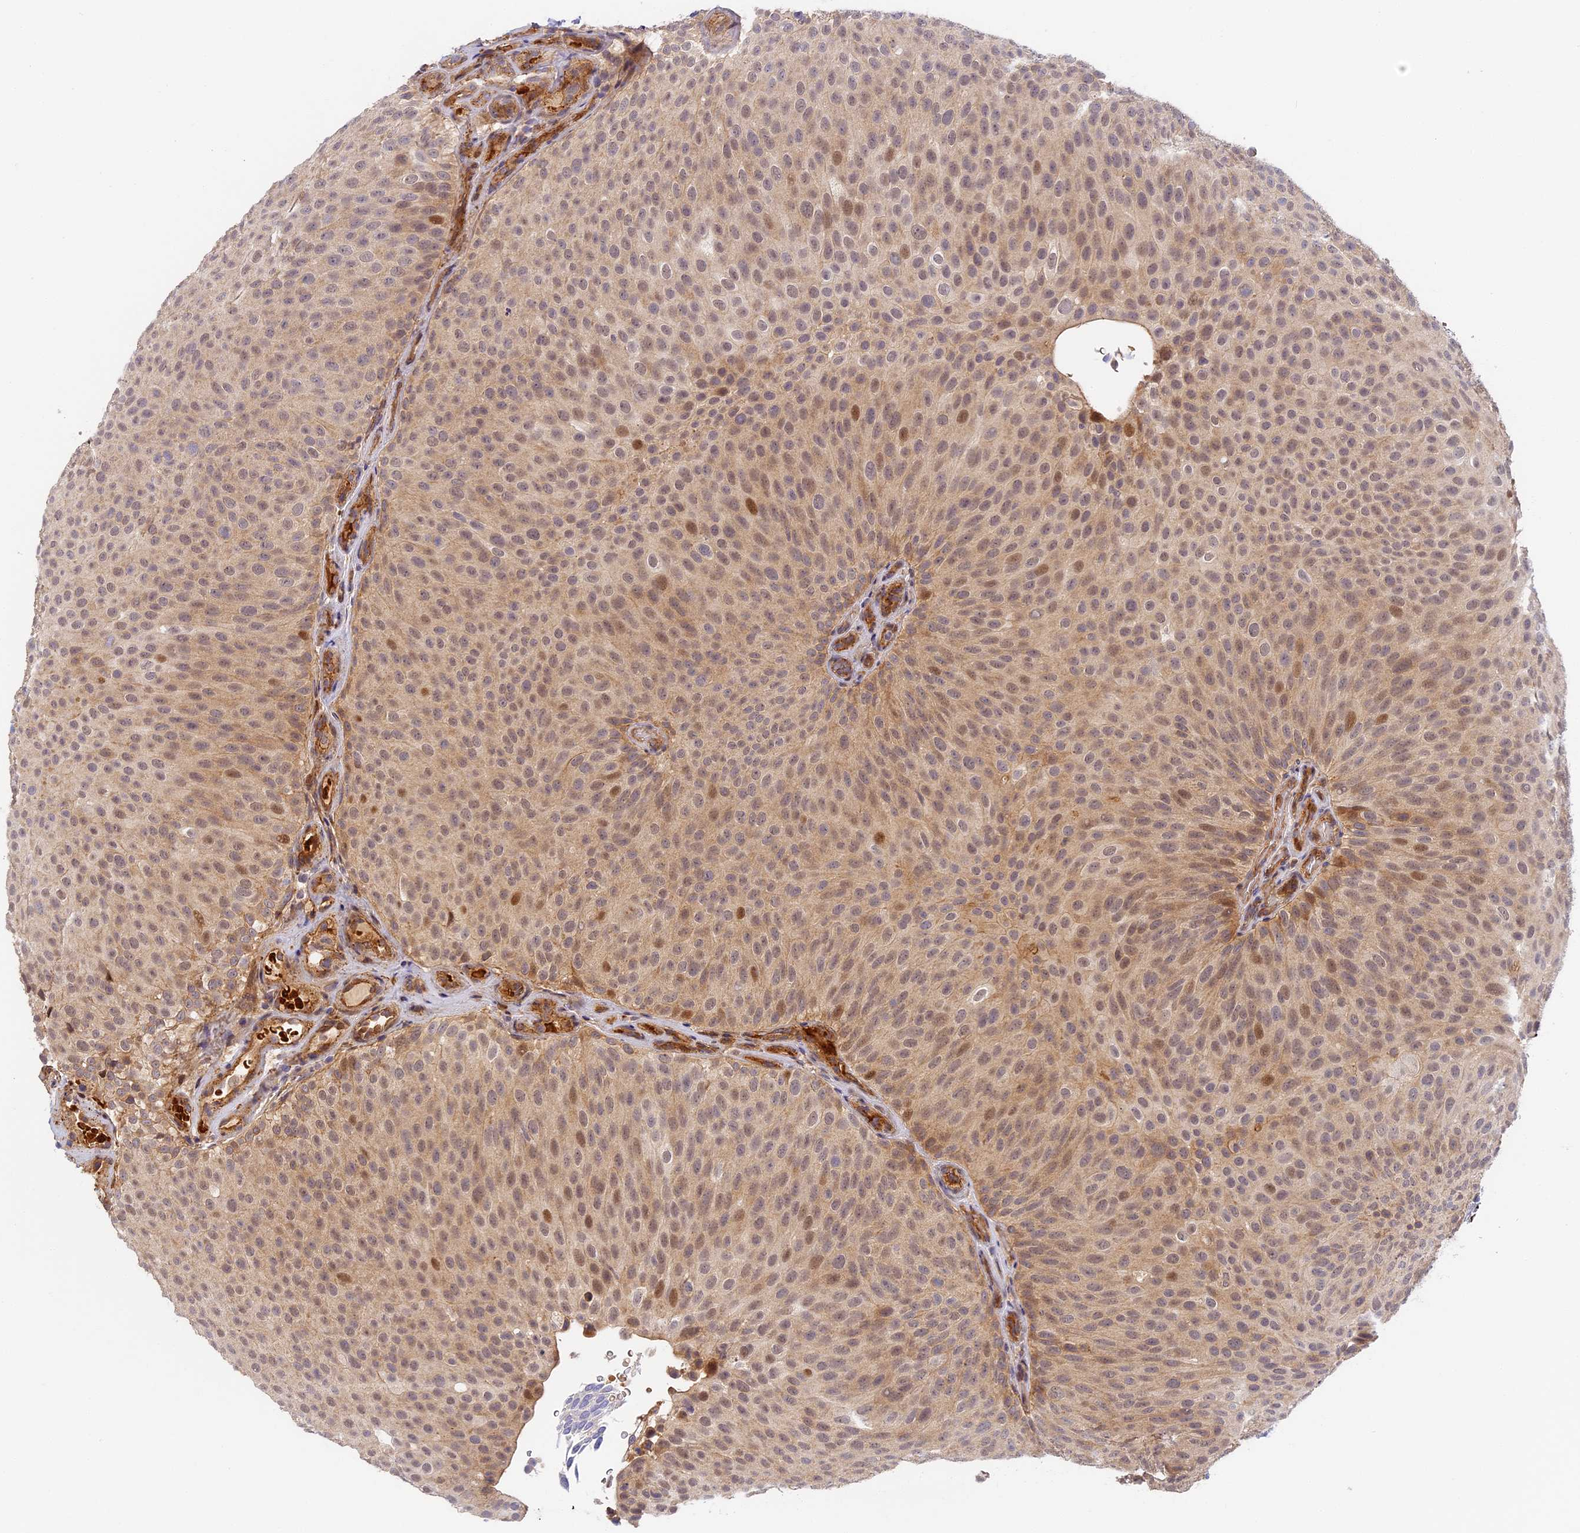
{"staining": {"intensity": "weak", "quantity": "25%-75%", "location": "cytoplasmic/membranous,nuclear"}, "tissue": "urothelial cancer", "cell_type": "Tumor cells", "image_type": "cancer", "snomed": [{"axis": "morphology", "description": "Urothelial carcinoma, Low grade"}, {"axis": "topography", "description": "Urinary bladder"}], "caption": "Urothelial cancer tissue exhibits weak cytoplasmic/membranous and nuclear staining in approximately 25%-75% of tumor cells, visualized by immunohistochemistry.", "gene": "MISP3", "patient": {"sex": "male", "age": 78}}